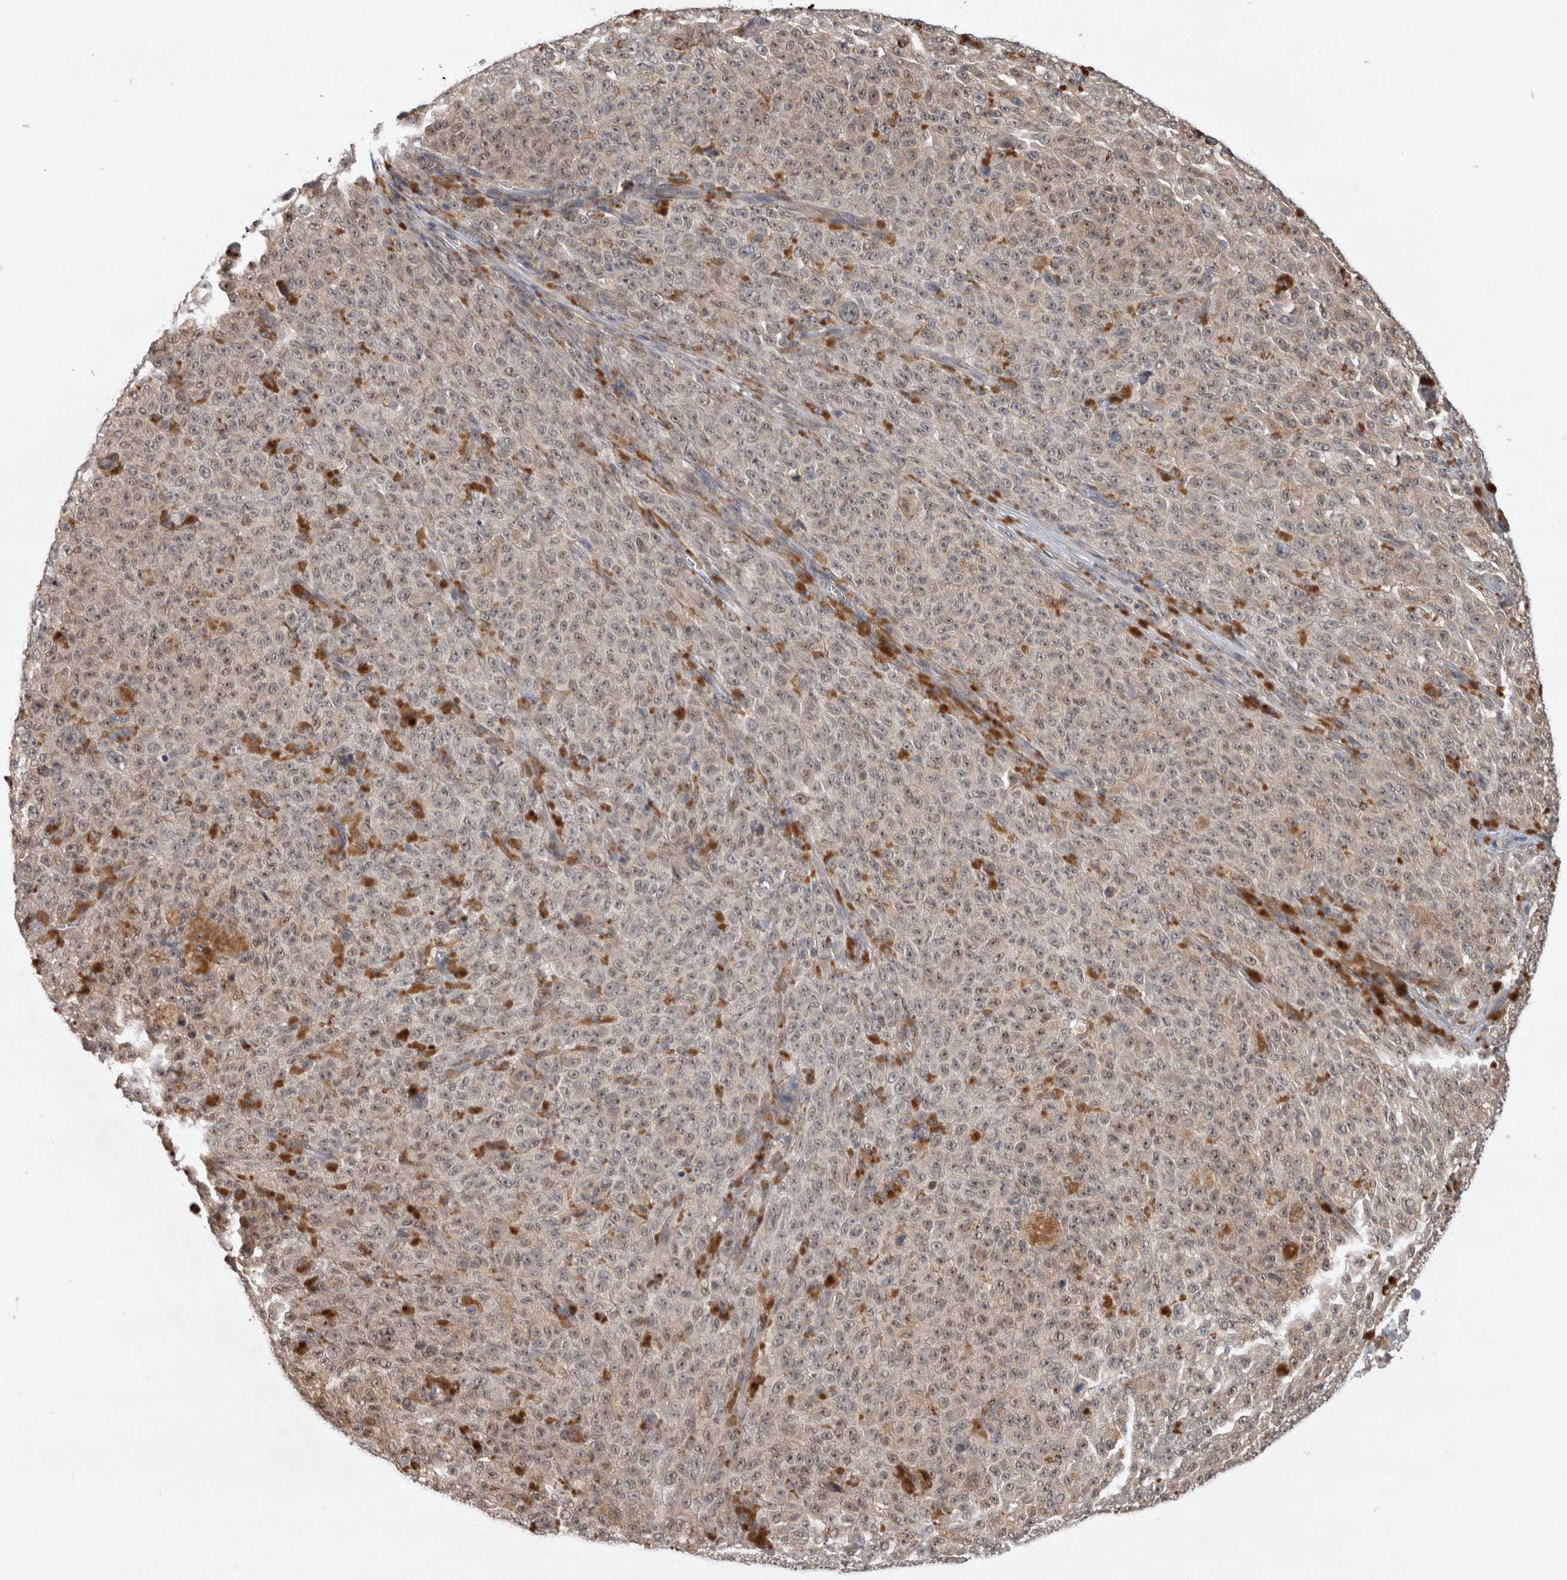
{"staining": {"intensity": "weak", "quantity": "25%-75%", "location": "nuclear"}, "tissue": "melanoma", "cell_type": "Tumor cells", "image_type": "cancer", "snomed": [{"axis": "morphology", "description": "Malignant melanoma, NOS"}, {"axis": "topography", "description": "Skin"}], "caption": "The immunohistochemical stain shows weak nuclear staining in tumor cells of malignant melanoma tissue.", "gene": "NAB2", "patient": {"sex": "female", "age": 82}}